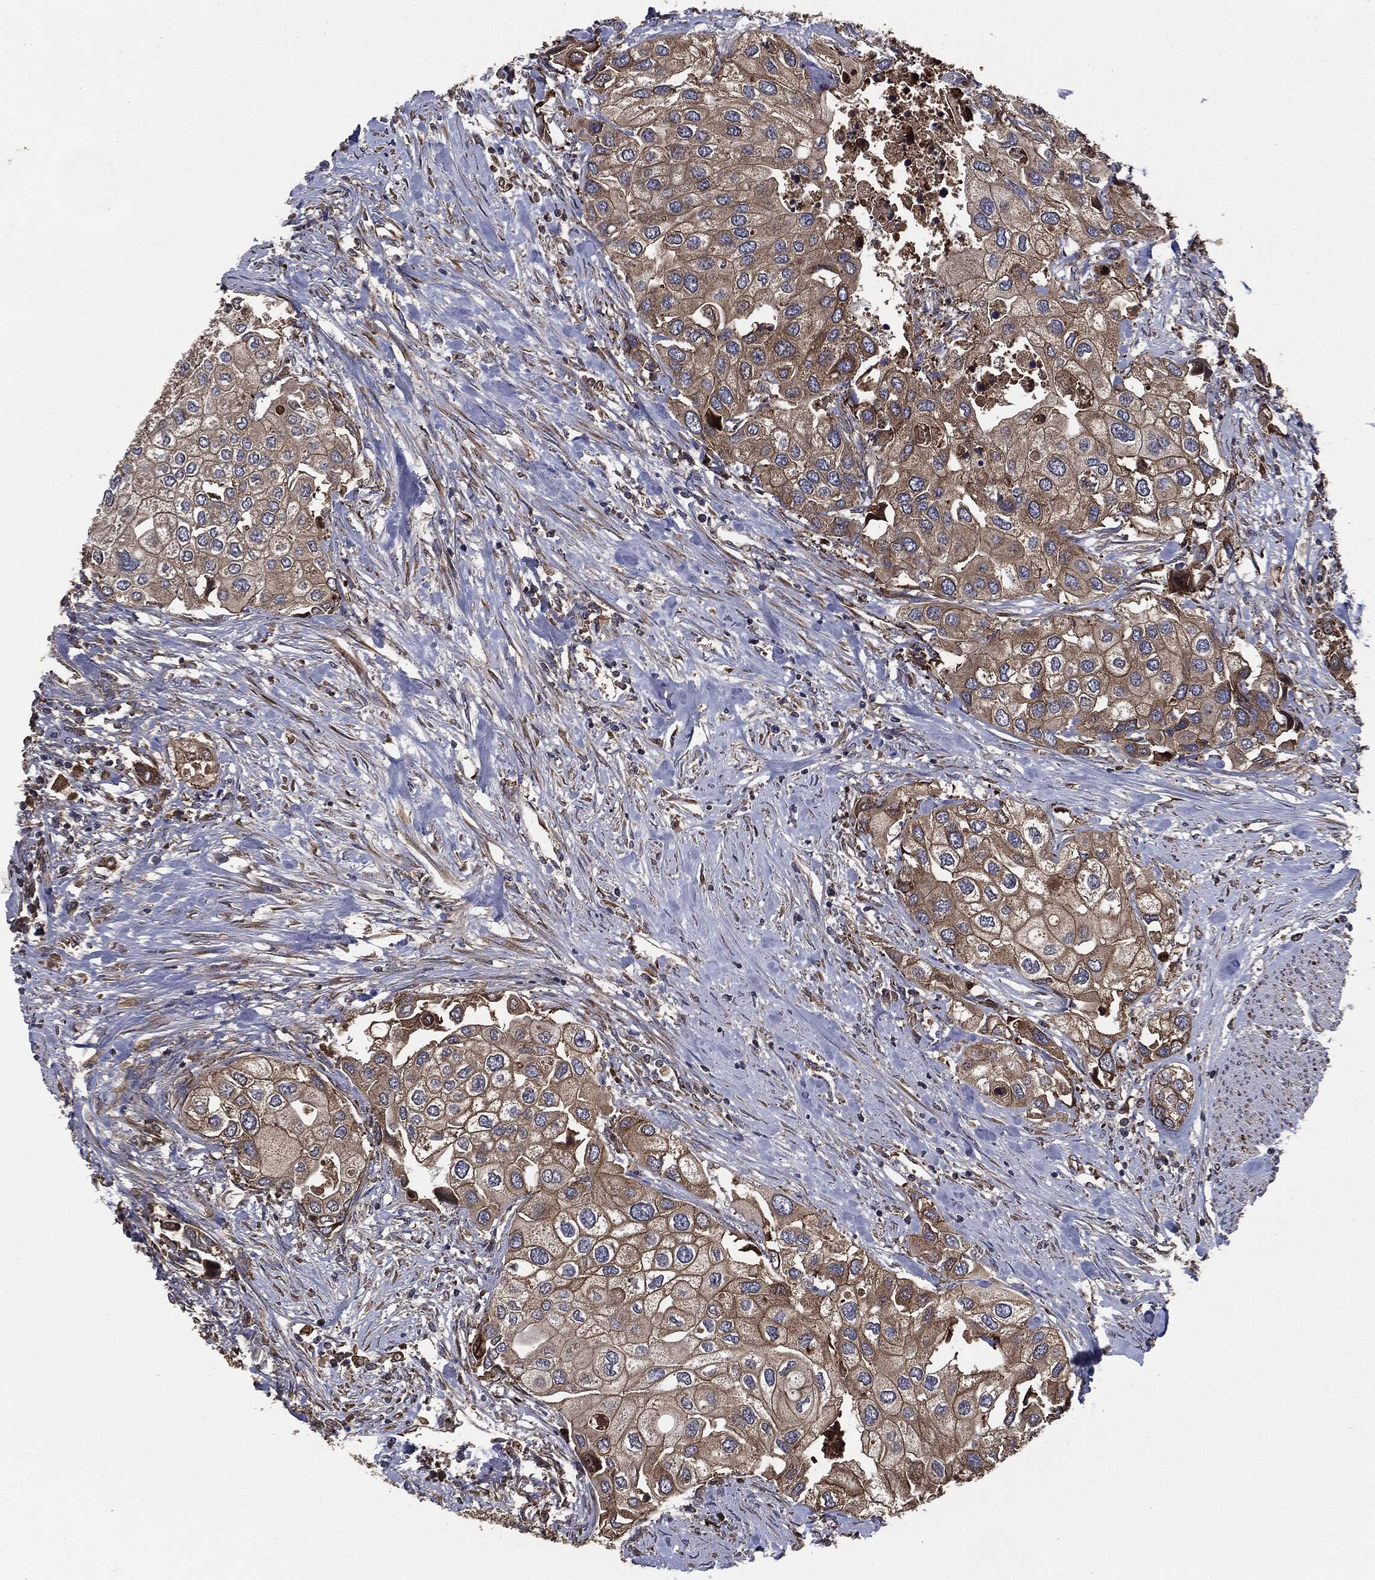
{"staining": {"intensity": "moderate", "quantity": ">75%", "location": "cytoplasmic/membranous"}, "tissue": "urothelial cancer", "cell_type": "Tumor cells", "image_type": "cancer", "snomed": [{"axis": "morphology", "description": "Urothelial carcinoma, High grade"}, {"axis": "topography", "description": "Urinary bladder"}], "caption": "This is a micrograph of immunohistochemistry staining of urothelial cancer, which shows moderate expression in the cytoplasmic/membranous of tumor cells.", "gene": "PLOD3", "patient": {"sex": "male", "age": 64}}